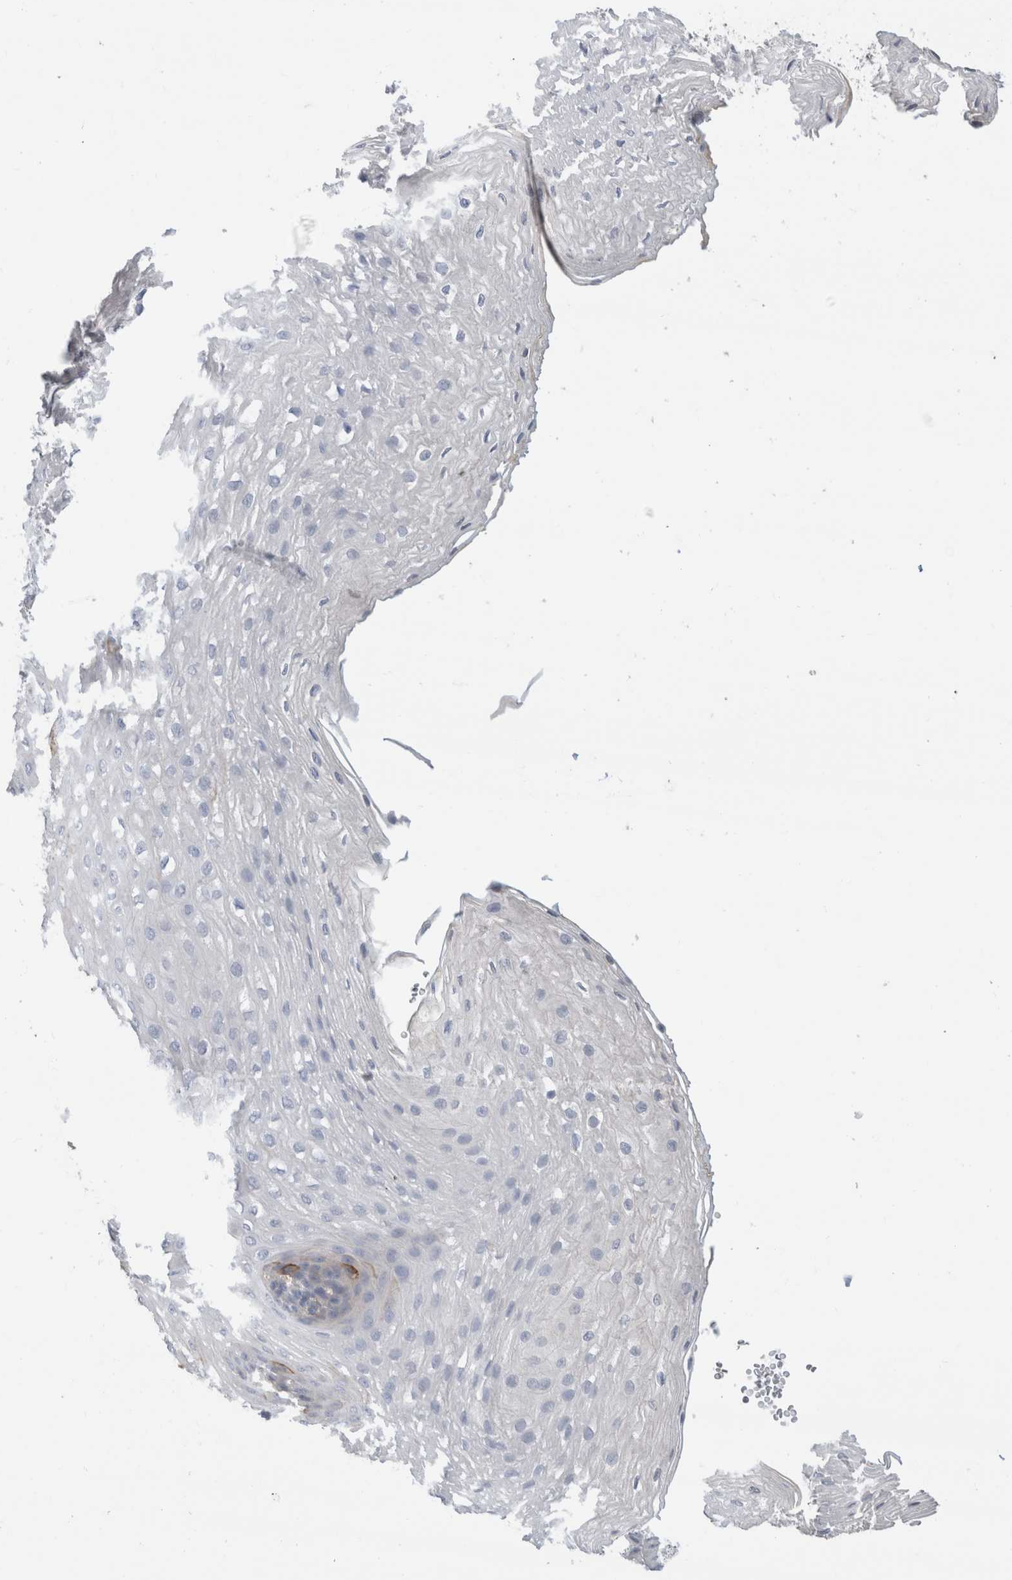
{"staining": {"intensity": "negative", "quantity": "none", "location": "none"}, "tissue": "esophagus", "cell_type": "Squamous epithelial cells", "image_type": "normal", "snomed": [{"axis": "morphology", "description": "Normal tissue, NOS"}, {"axis": "topography", "description": "Esophagus"}], "caption": "Photomicrograph shows no protein expression in squamous epithelial cells of benign esophagus. (Stains: DAB (3,3'-diaminobenzidine) immunohistochemistry (IHC) with hematoxylin counter stain, Microscopy: brightfield microscopy at high magnification).", "gene": "SCGB1A1", "patient": {"sex": "female", "age": 66}}